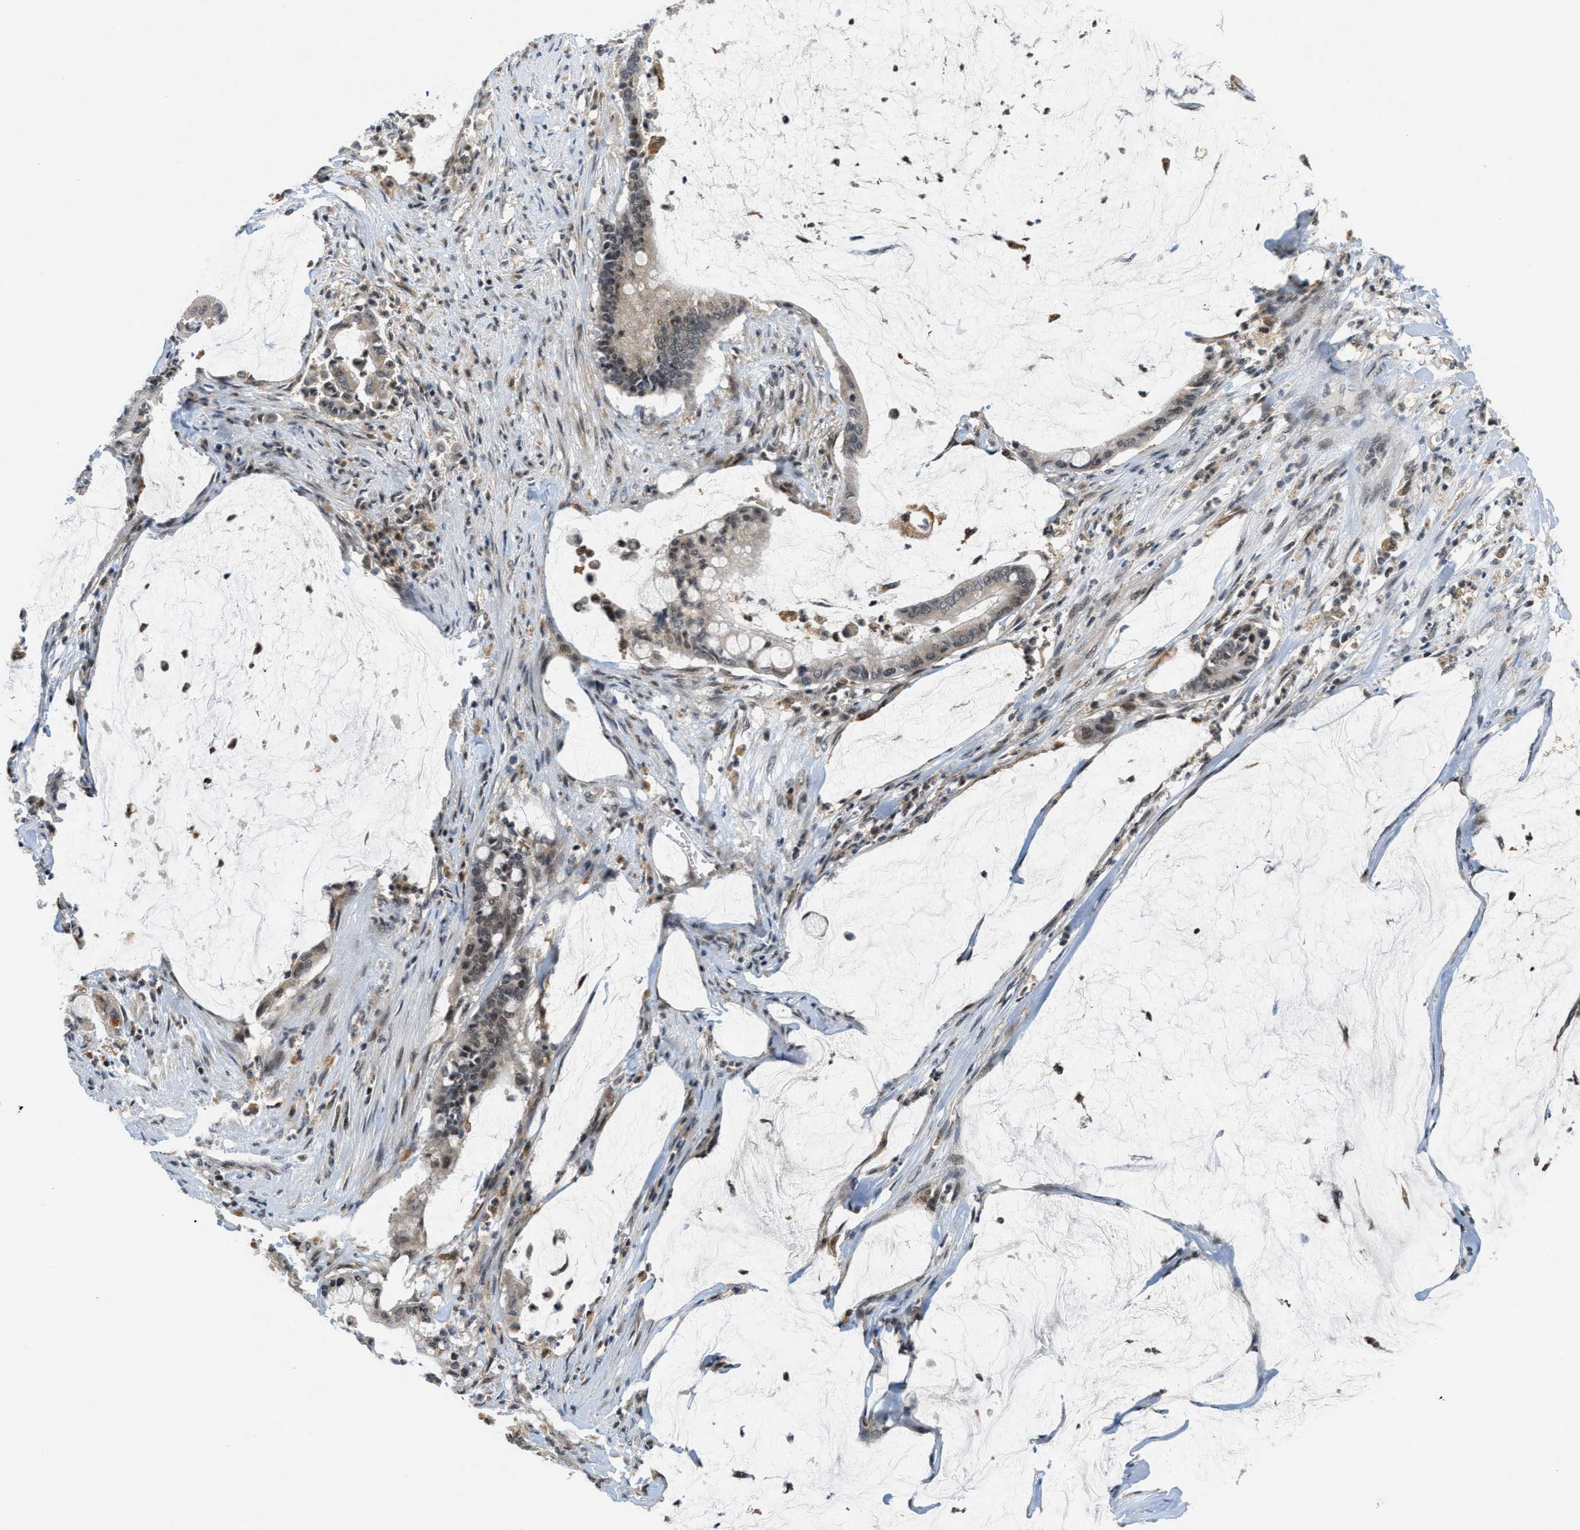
{"staining": {"intensity": "moderate", "quantity": "<25%", "location": "nuclear"}, "tissue": "pancreatic cancer", "cell_type": "Tumor cells", "image_type": "cancer", "snomed": [{"axis": "morphology", "description": "Adenocarcinoma, NOS"}, {"axis": "topography", "description": "Pancreas"}], "caption": "The image shows staining of adenocarcinoma (pancreatic), revealing moderate nuclear protein staining (brown color) within tumor cells.", "gene": "ING1", "patient": {"sex": "male", "age": 41}}